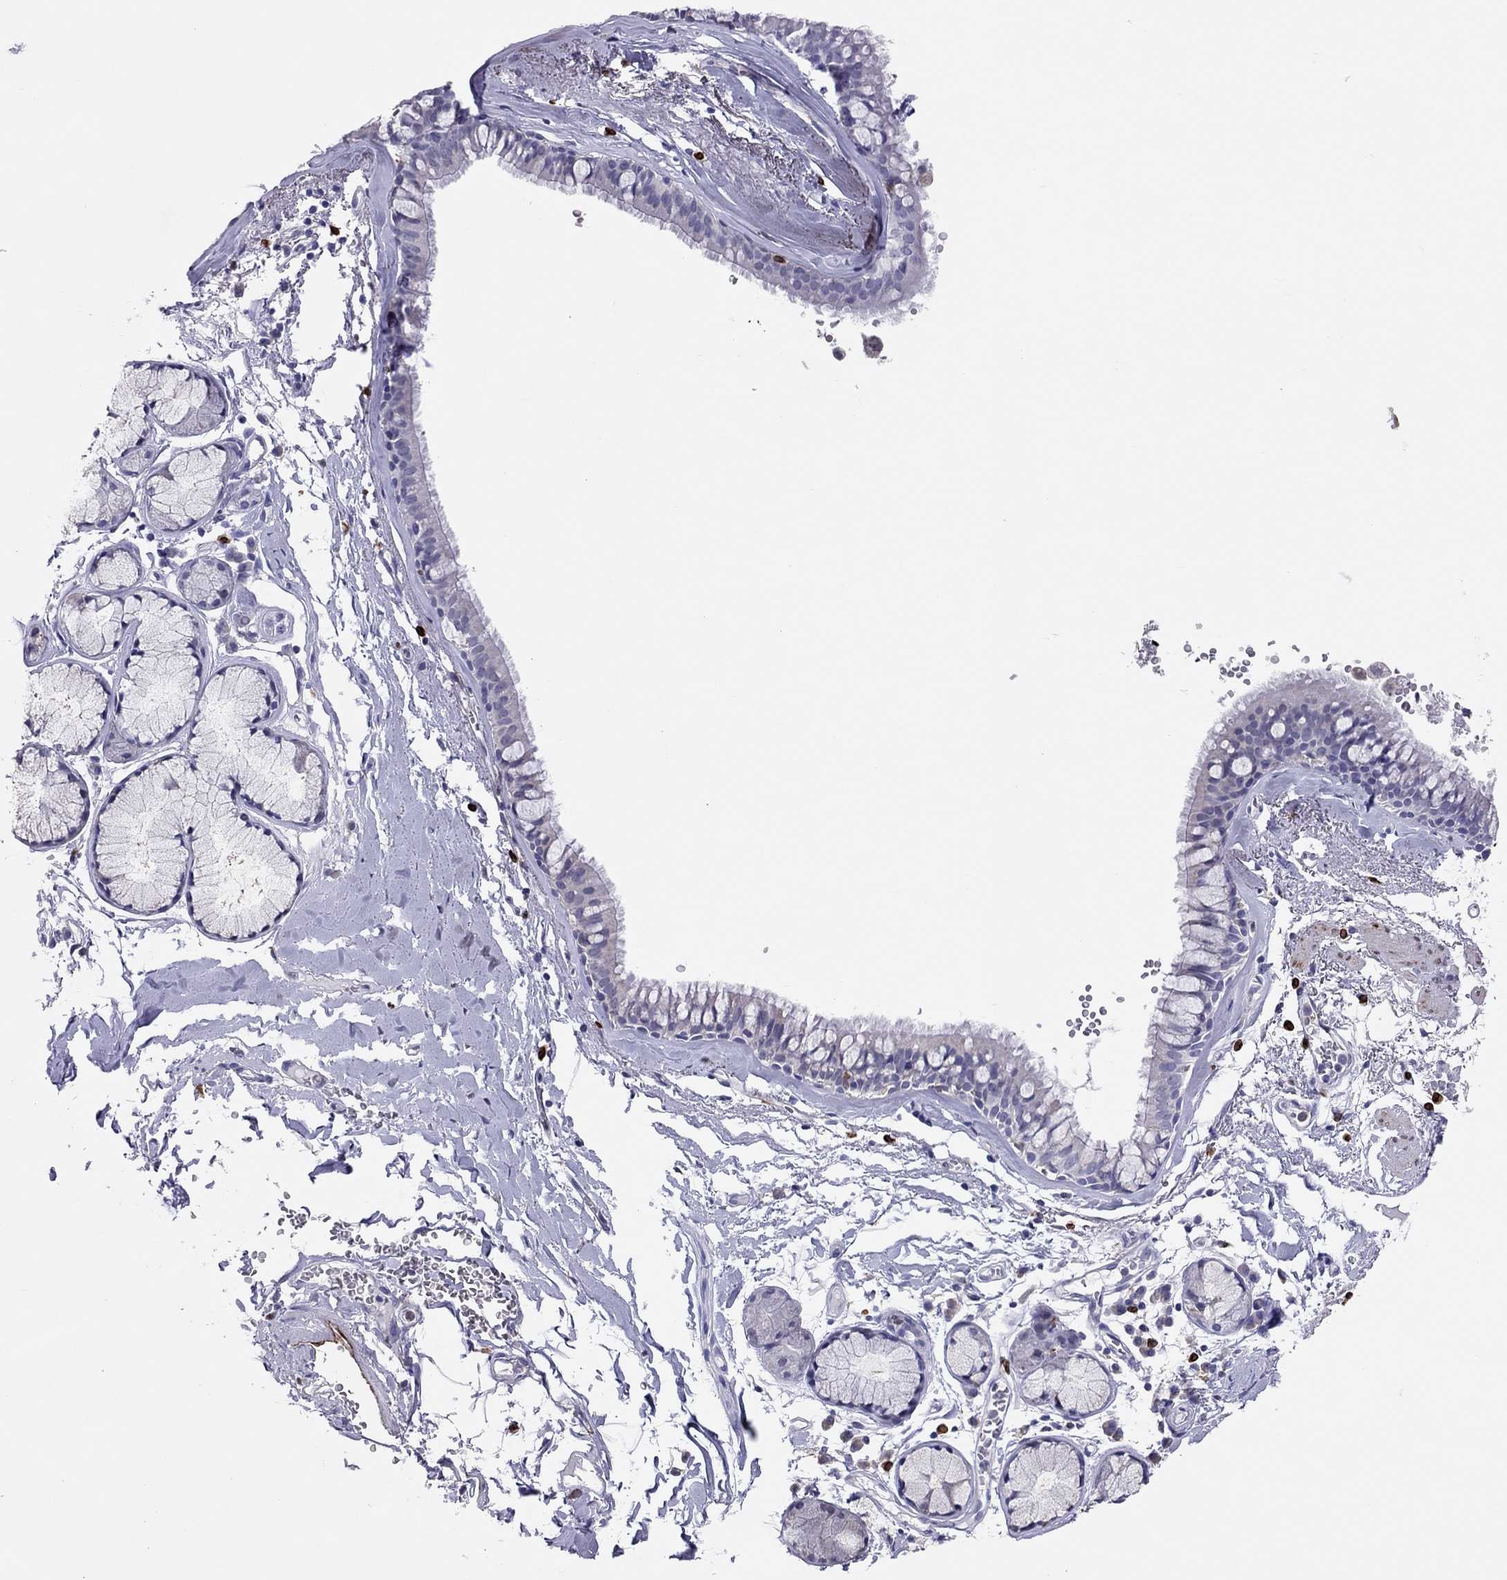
{"staining": {"intensity": "negative", "quantity": "none", "location": "none"}, "tissue": "bronchus", "cell_type": "Respiratory epithelial cells", "image_type": "normal", "snomed": [{"axis": "morphology", "description": "Normal tissue, NOS"}, {"axis": "morphology", "description": "Squamous cell carcinoma, NOS"}, {"axis": "topography", "description": "Cartilage tissue"}, {"axis": "topography", "description": "Bronchus"}], "caption": "Respiratory epithelial cells are negative for protein expression in unremarkable human bronchus. (DAB immunohistochemistry, high magnification).", "gene": "ADORA2A", "patient": {"sex": "male", "age": 72}}